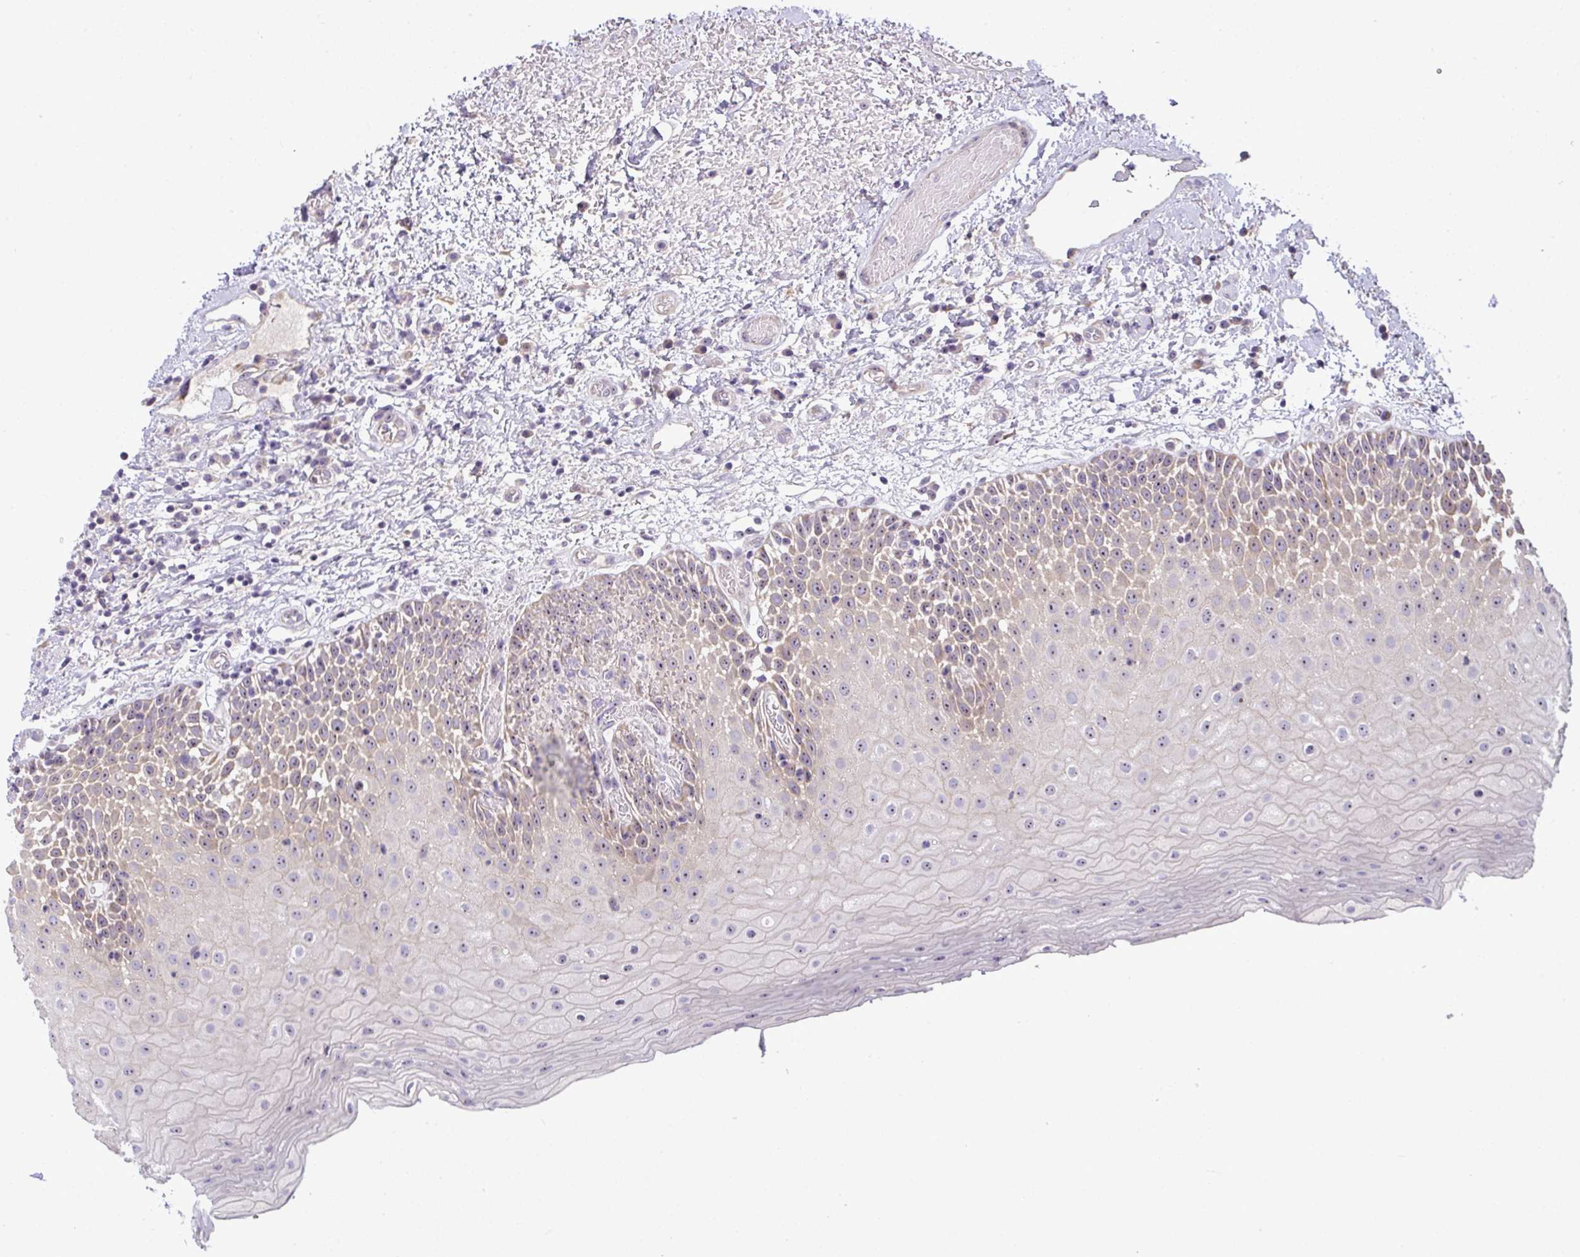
{"staining": {"intensity": "moderate", "quantity": "<25%", "location": "nuclear"}, "tissue": "oral mucosa", "cell_type": "Squamous epithelial cells", "image_type": "normal", "snomed": [{"axis": "morphology", "description": "Normal tissue, NOS"}, {"axis": "topography", "description": "Oral tissue"}], "caption": "Immunohistochemical staining of normal human oral mucosa exhibits low levels of moderate nuclear staining in approximately <25% of squamous epithelial cells. (DAB IHC with brightfield microscopy, high magnification).", "gene": "NT5C1A", "patient": {"sex": "female", "age": 82}}